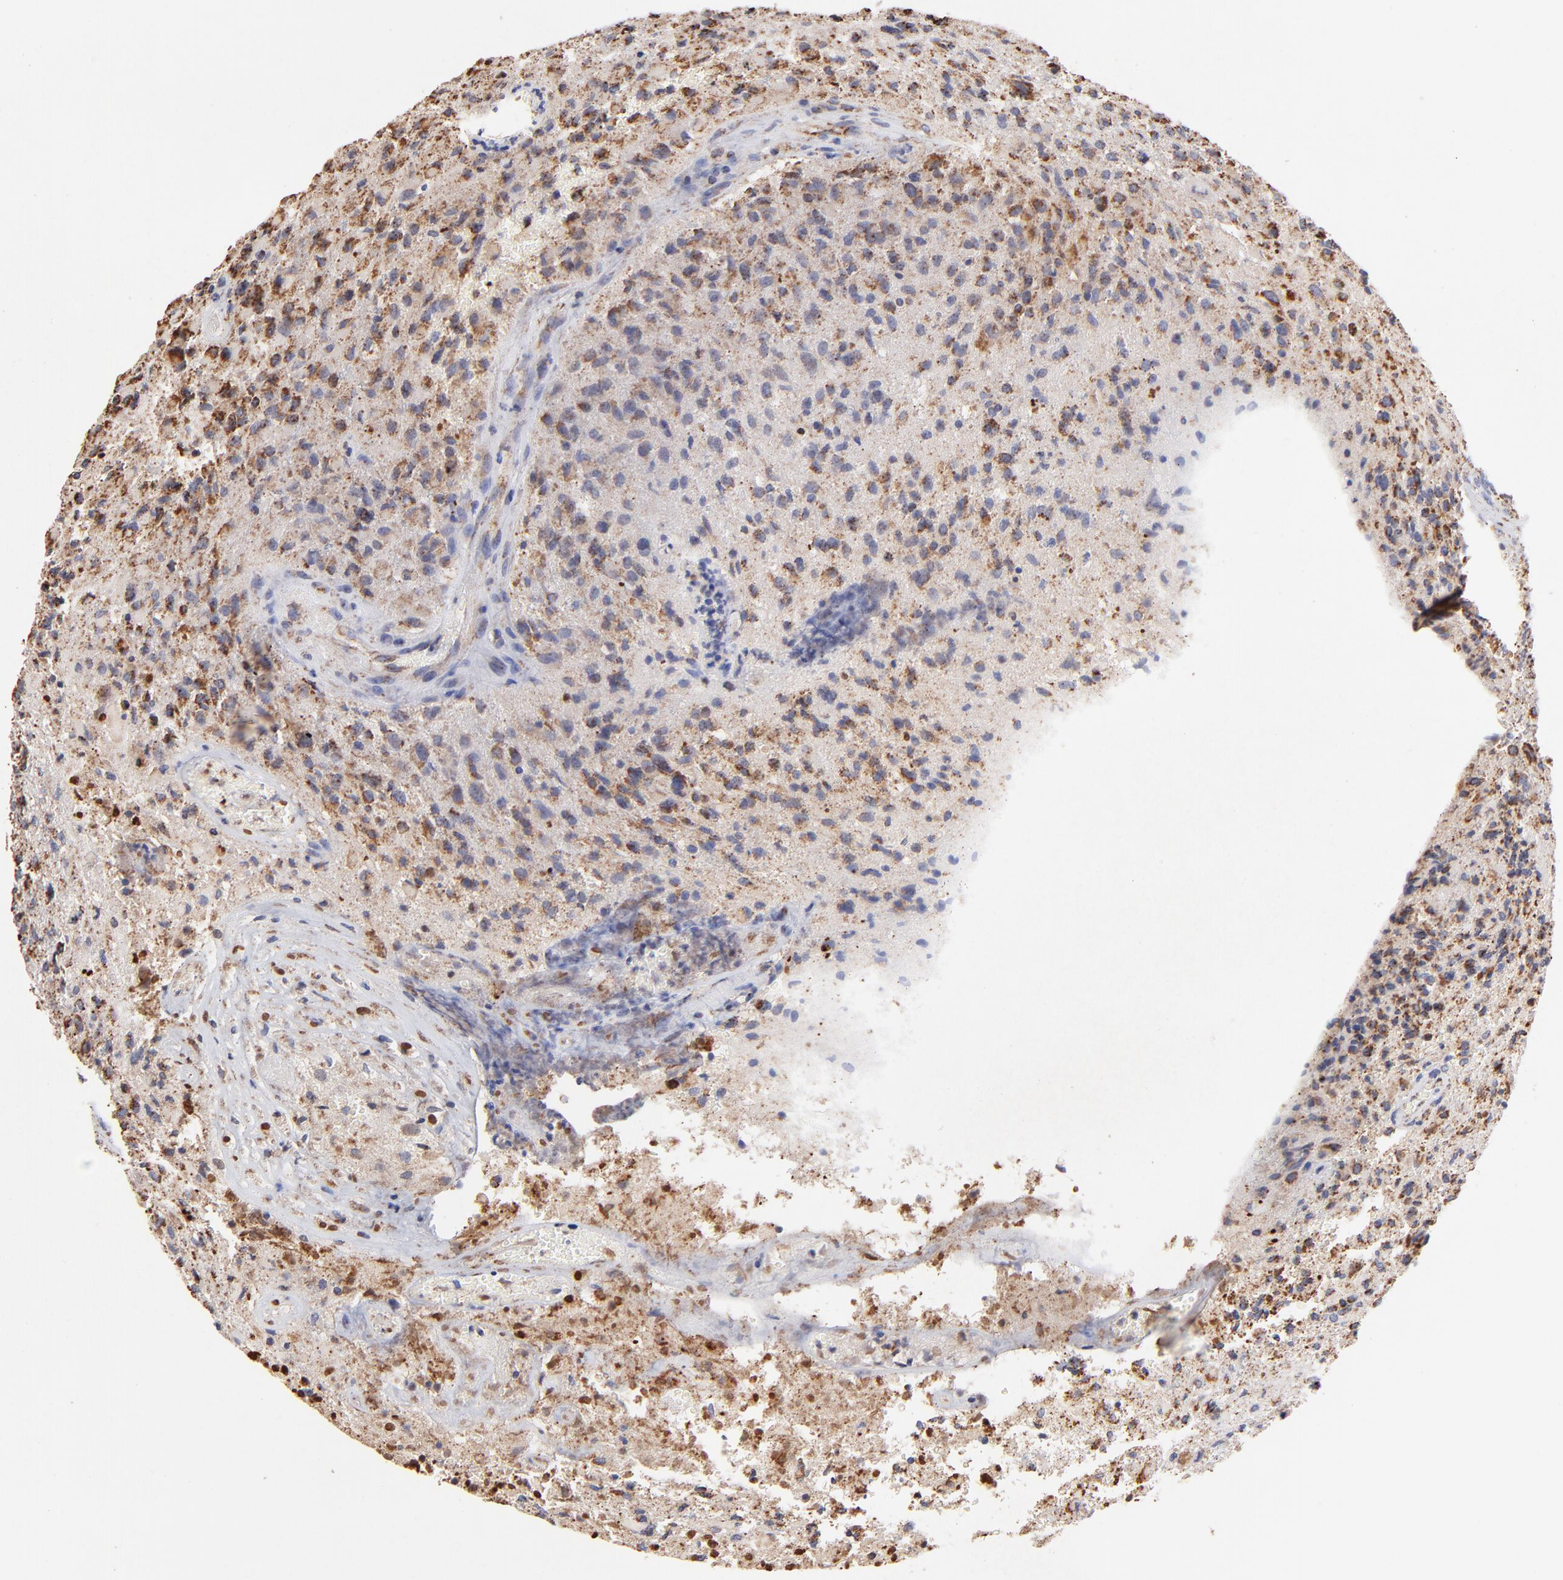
{"staining": {"intensity": "moderate", "quantity": "25%-75%", "location": "cytoplasmic/membranous"}, "tissue": "glioma", "cell_type": "Tumor cells", "image_type": "cancer", "snomed": [{"axis": "morphology", "description": "Glioma, malignant, High grade"}, {"axis": "topography", "description": "Brain"}], "caption": "A high-resolution histopathology image shows immunohistochemistry (IHC) staining of high-grade glioma (malignant), which shows moderate cytoplasmic/membranous positivity in about 25%-75% of tumor cells.", "gene": "SSBP1", "patient": {"sex": "male", "age": 69}}